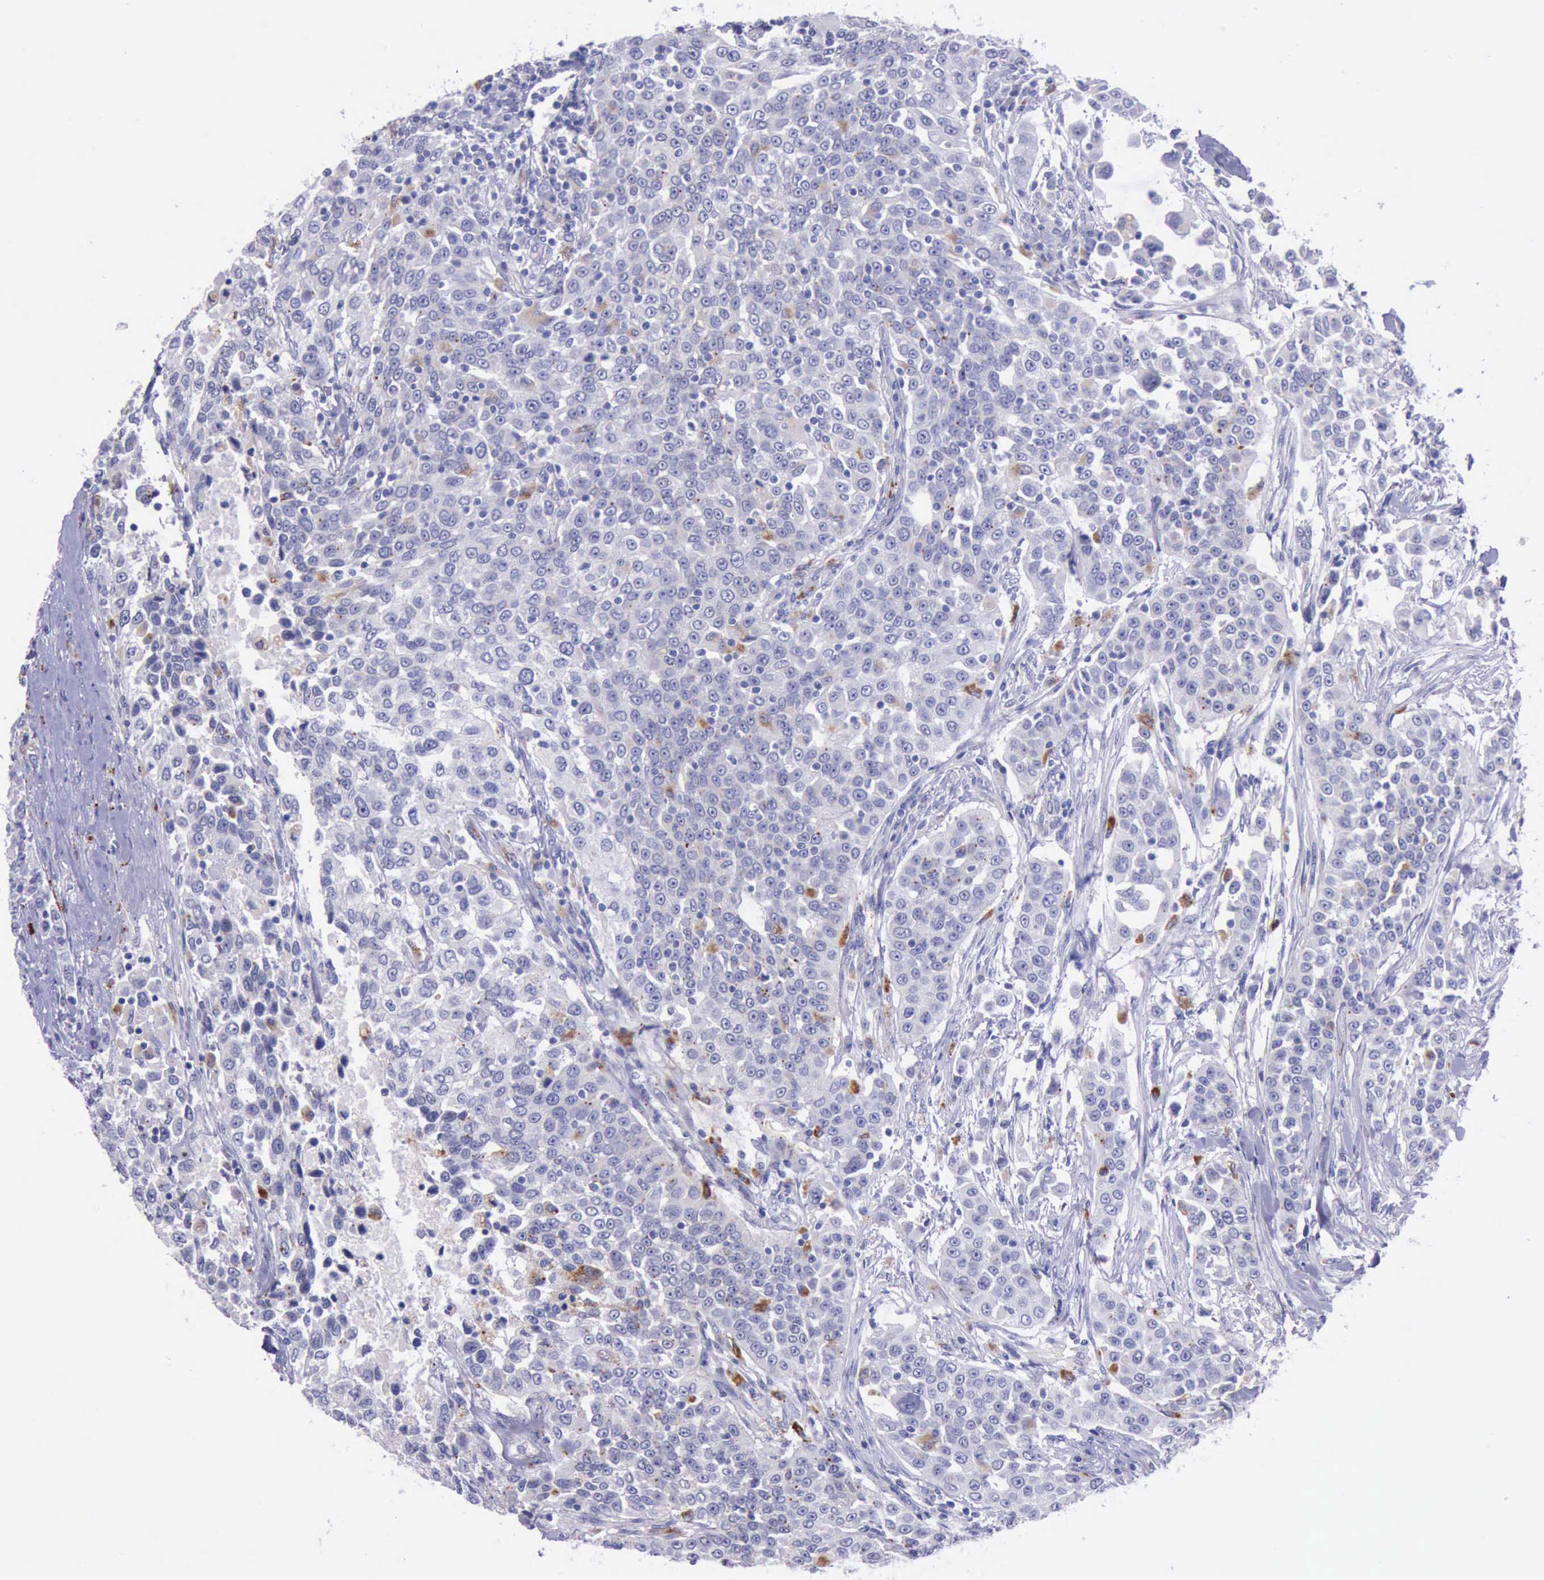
{"staining": {"intensity": "weak", "quantity": "<25%", "location": "cytoplasmic/membranous"}, "tissue": "urothelial cancer", "cell_type": "Tumor cells", "image_type": "cancer", "snomed": [{"axis": "morphology", "description": "Urothelial carcinoma, High grade"}, {"axis": "topography", "description": "Urinary bladder"}], "caption": "Tumor cells are negative for protein expression in human urothelial cancer.", "gene": "GLA", "patient": {"sex": "female", "age": 80}}